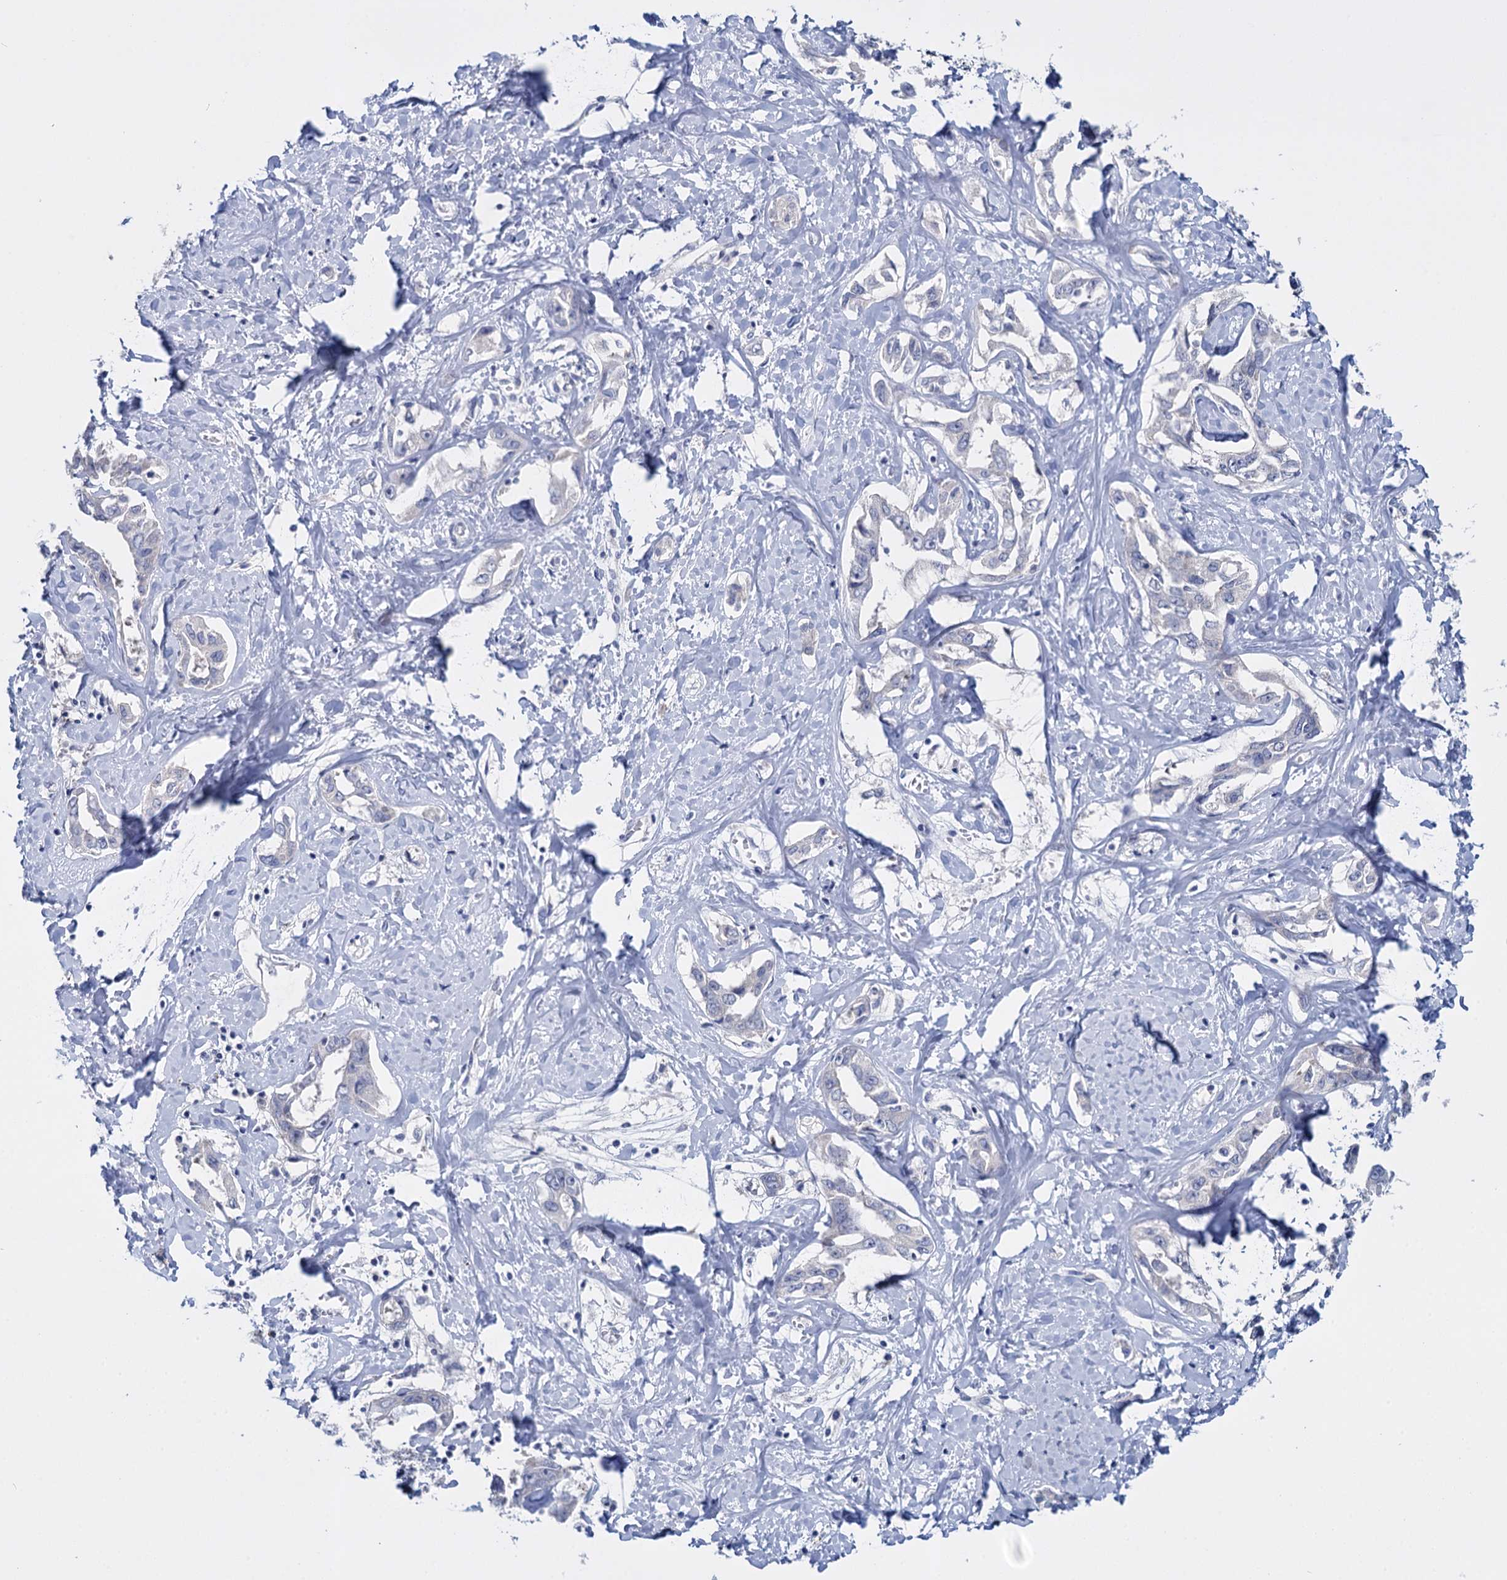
{"staining": {"intensity": "negative", "quantity": "none", "location": "none"}, "tissue": "liver cancer", "cell_type": "Tumor cells", "image_type": "cancer", "snomed": [{"axis": "morphology", "description": "Cholangiocarcinoma"}, {"axis": "topography", "description": "Liver"}], "caption": "DAB (3,3'-diaminobenzidine) immunohistochemical staining of human cholangiocarcinoma (liver) reveals no significant positivity in tumor cells.", "gene": "GSTM2", "patient": {"sex": "male", "age": 59}}